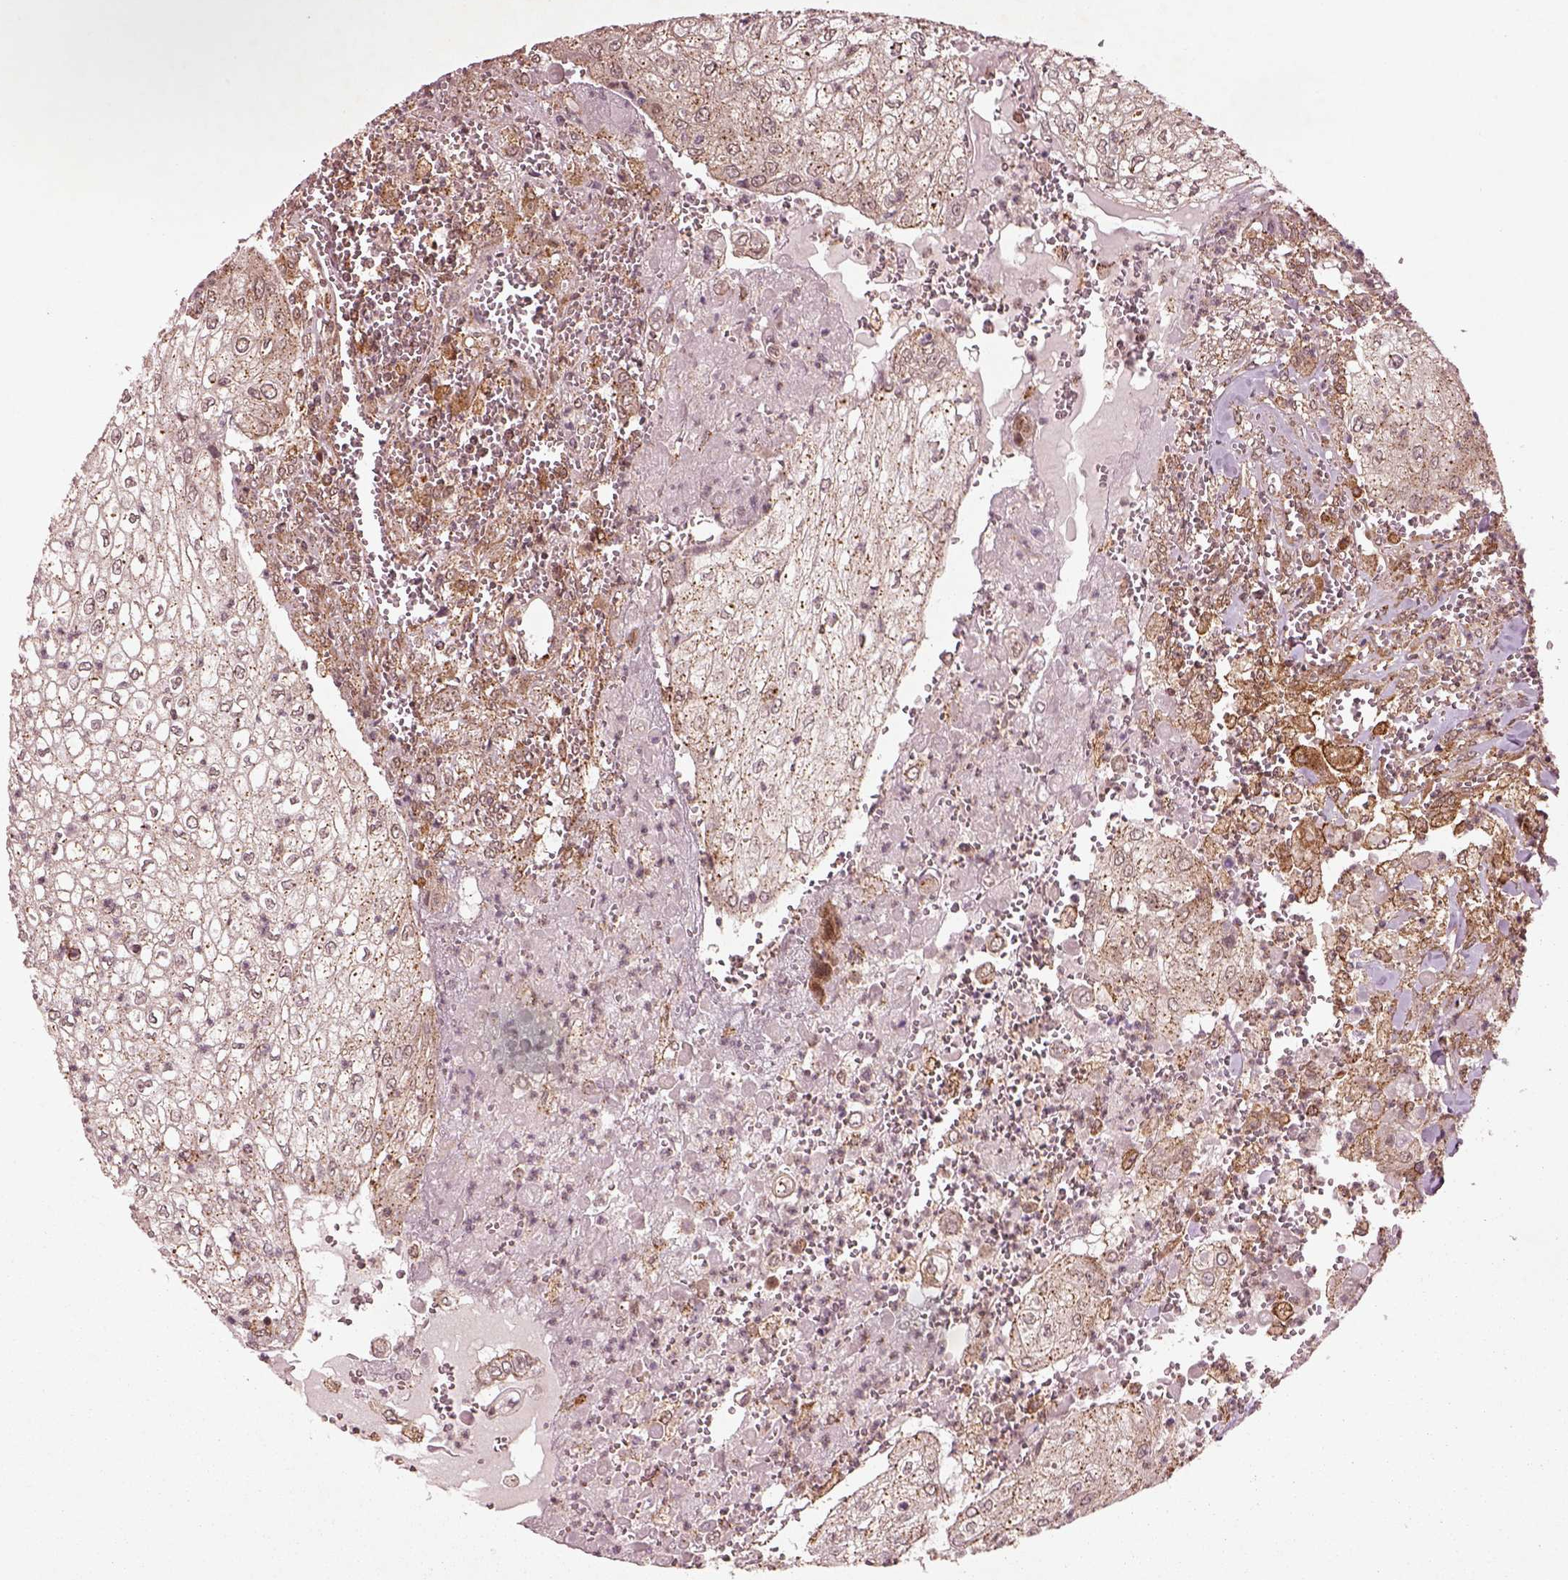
{"staining": {"intensity": "moderate", "quantity": "<25%", "location": "cytoplasmic/membranous"}, "tissue": "urothelial cancer", "cell_type": "Tumor cells", "image_type": "cancer", "snomed": [{"axis": "morphology", "description": "Urothelial carcinoma, High grade"}, {"axis": "topography", "description": "Urinary bladder"}], "caption": "Moderate cytoplasmic/membranous positivity is present in about <25% of tumor cells in urothelial cancer.", "gene": "WASHC2A", "patient": {"sex": "male", "age": 62}}